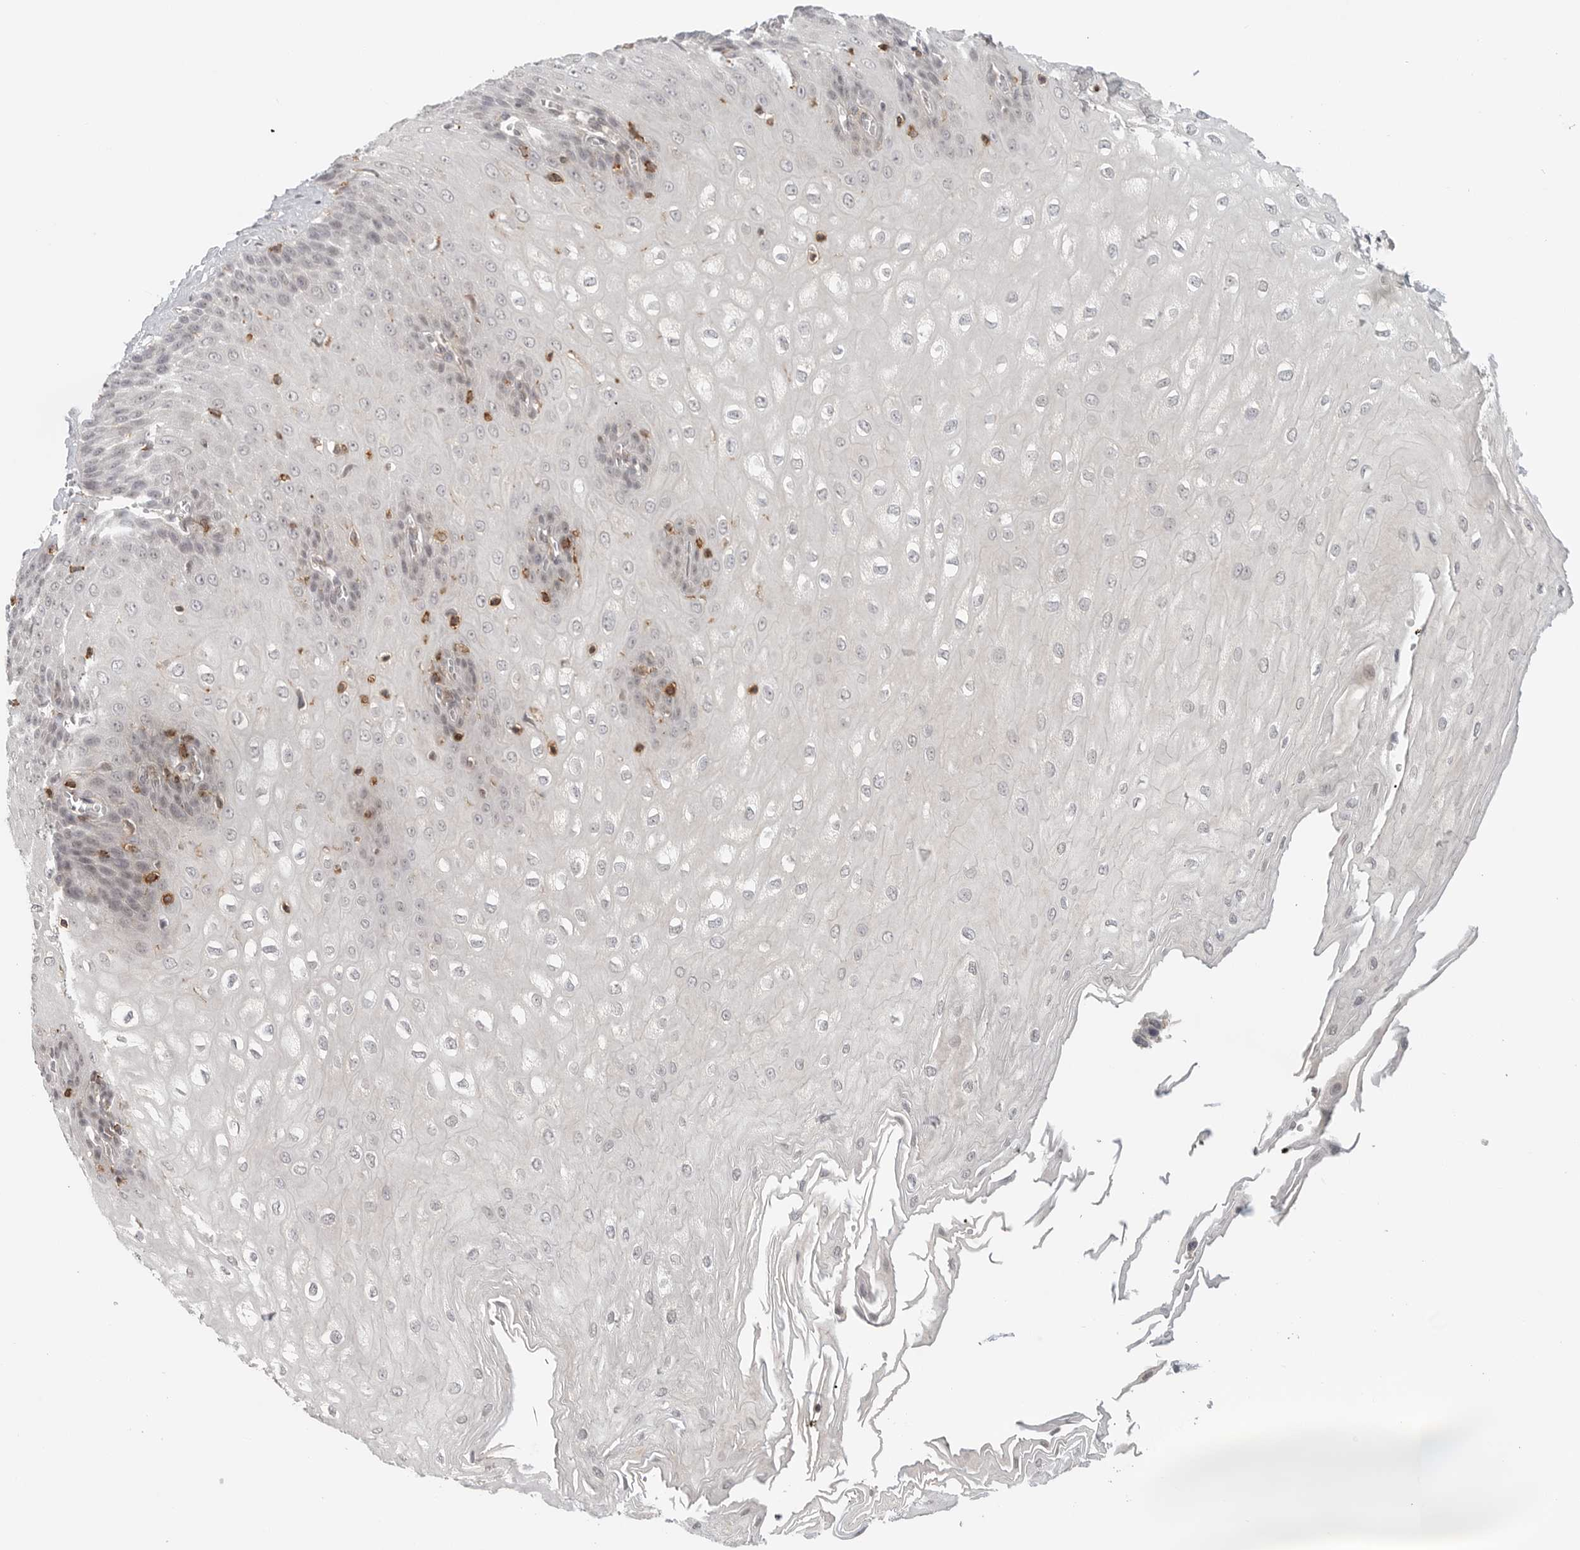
{"staining": {"intensity": "negative", "quantity": "none", "location": "none"}, "tissue": "esophagus", "cell_type": "Squamous epithelial cells", "image_type": "normal", "snomed": [{"axis": "morphology", "description": "Normal tissue, NOS"}, {"axis": "topography", "description": "Esophagus"}], "caption": "IHC of unremarkable esophagus displays no expression in squamous epithelial cells.", "gene": "SH3KBP1", "patient": {"sex": "male", "age": 60}}